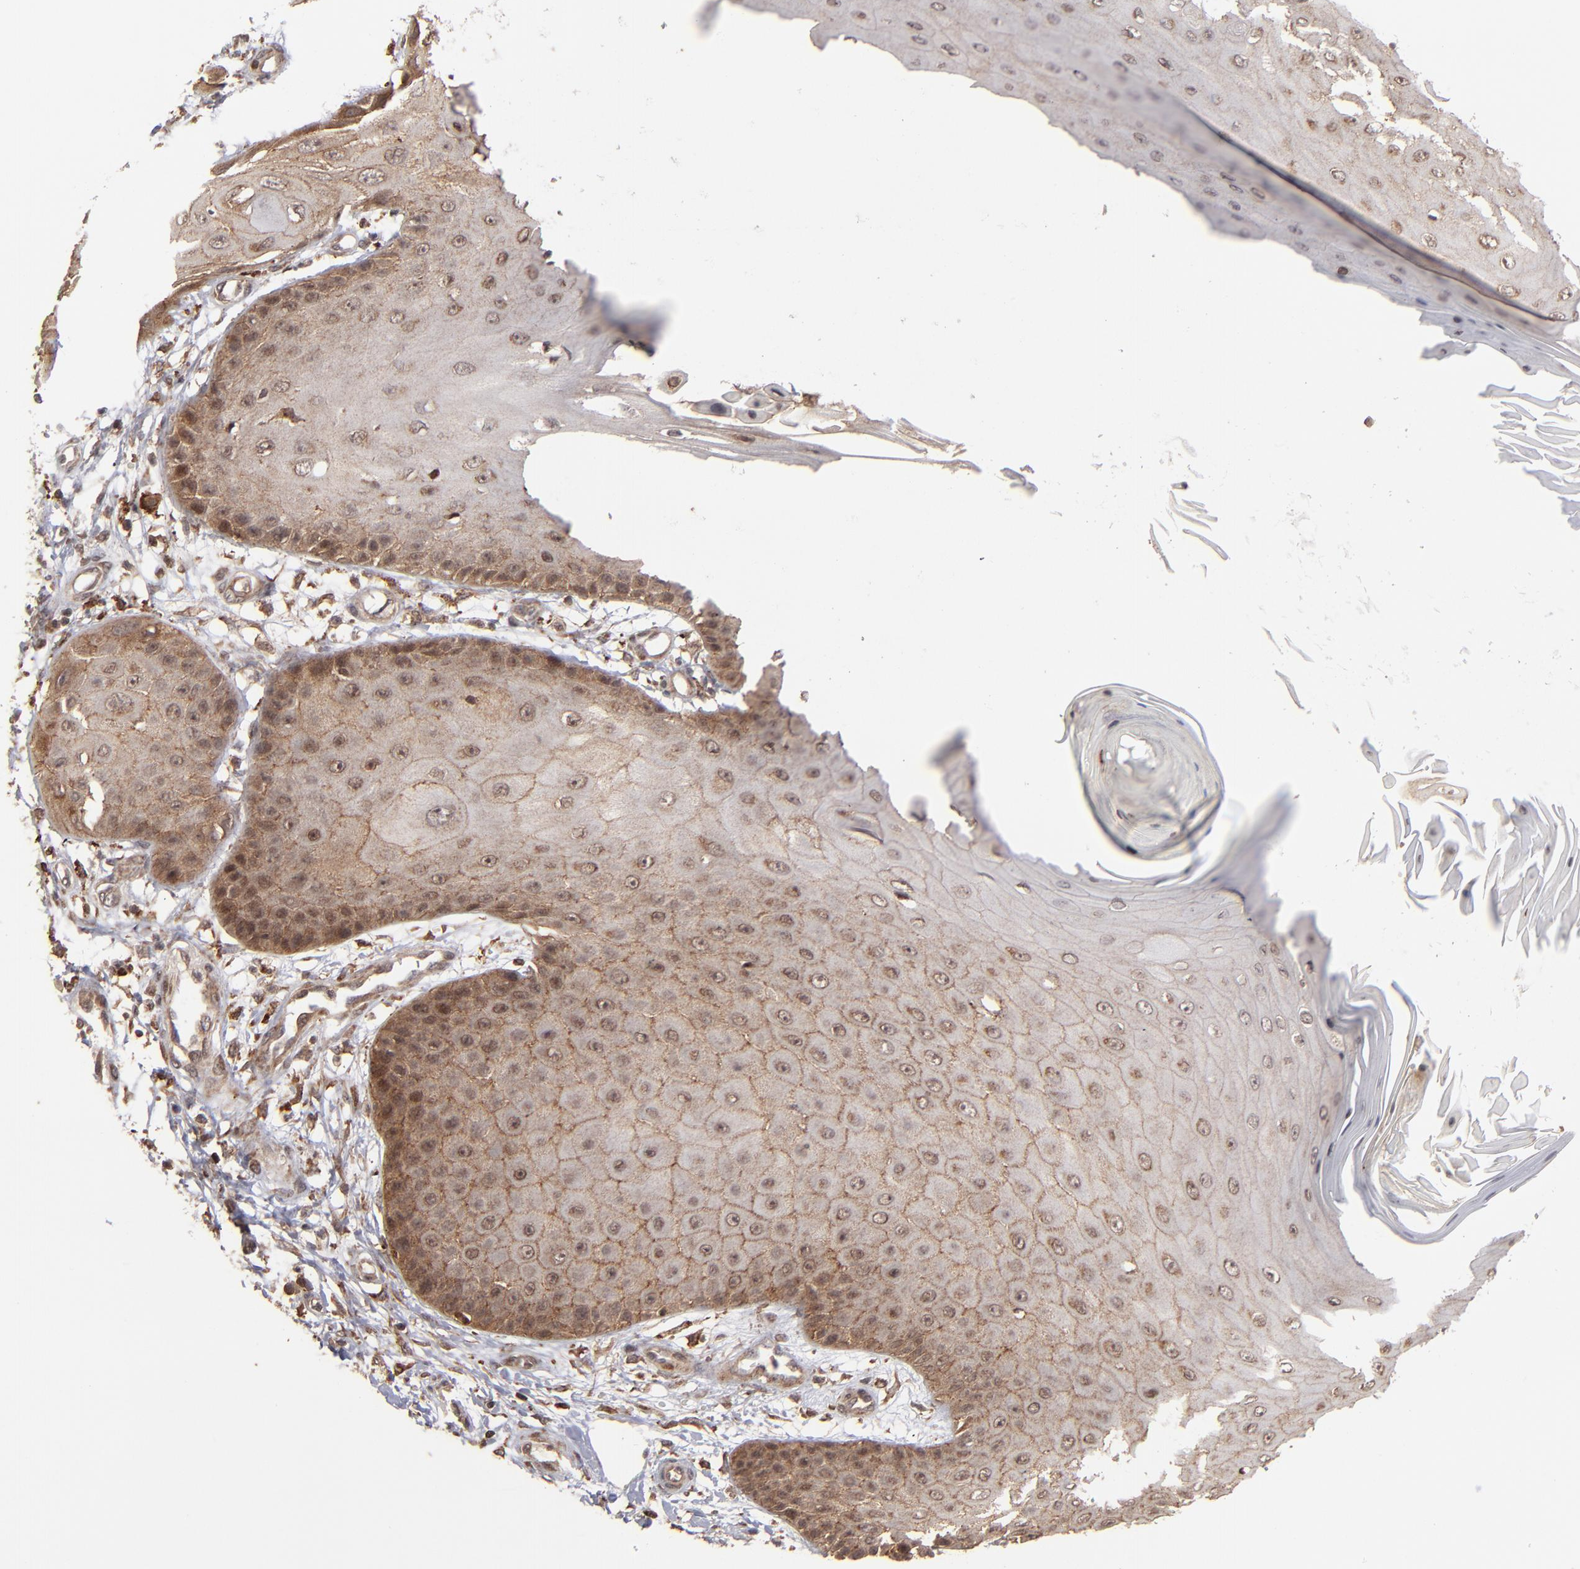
{"staining": {"intensity": "moderate", "quantity": ">75%", "location": "cytoplasmic/membranous,nuclear"}, "tissue": "skin cancer", "cell_type": "Tumor cells", "image_type": "cancer", "snomed": [{"axis": "morphology", "description": "Squamous cell carcinoma, NOS"}, {"axis": "topography", "description": "Skin"}], "caption": "Tumor cells show moderate cytoplasmic/membranous and nuclear staining in approximately >75% of cells in squamous cell carcinoma (skin).", "gene": "RGS6", "patient": {"sex": "female", "age": 40}}